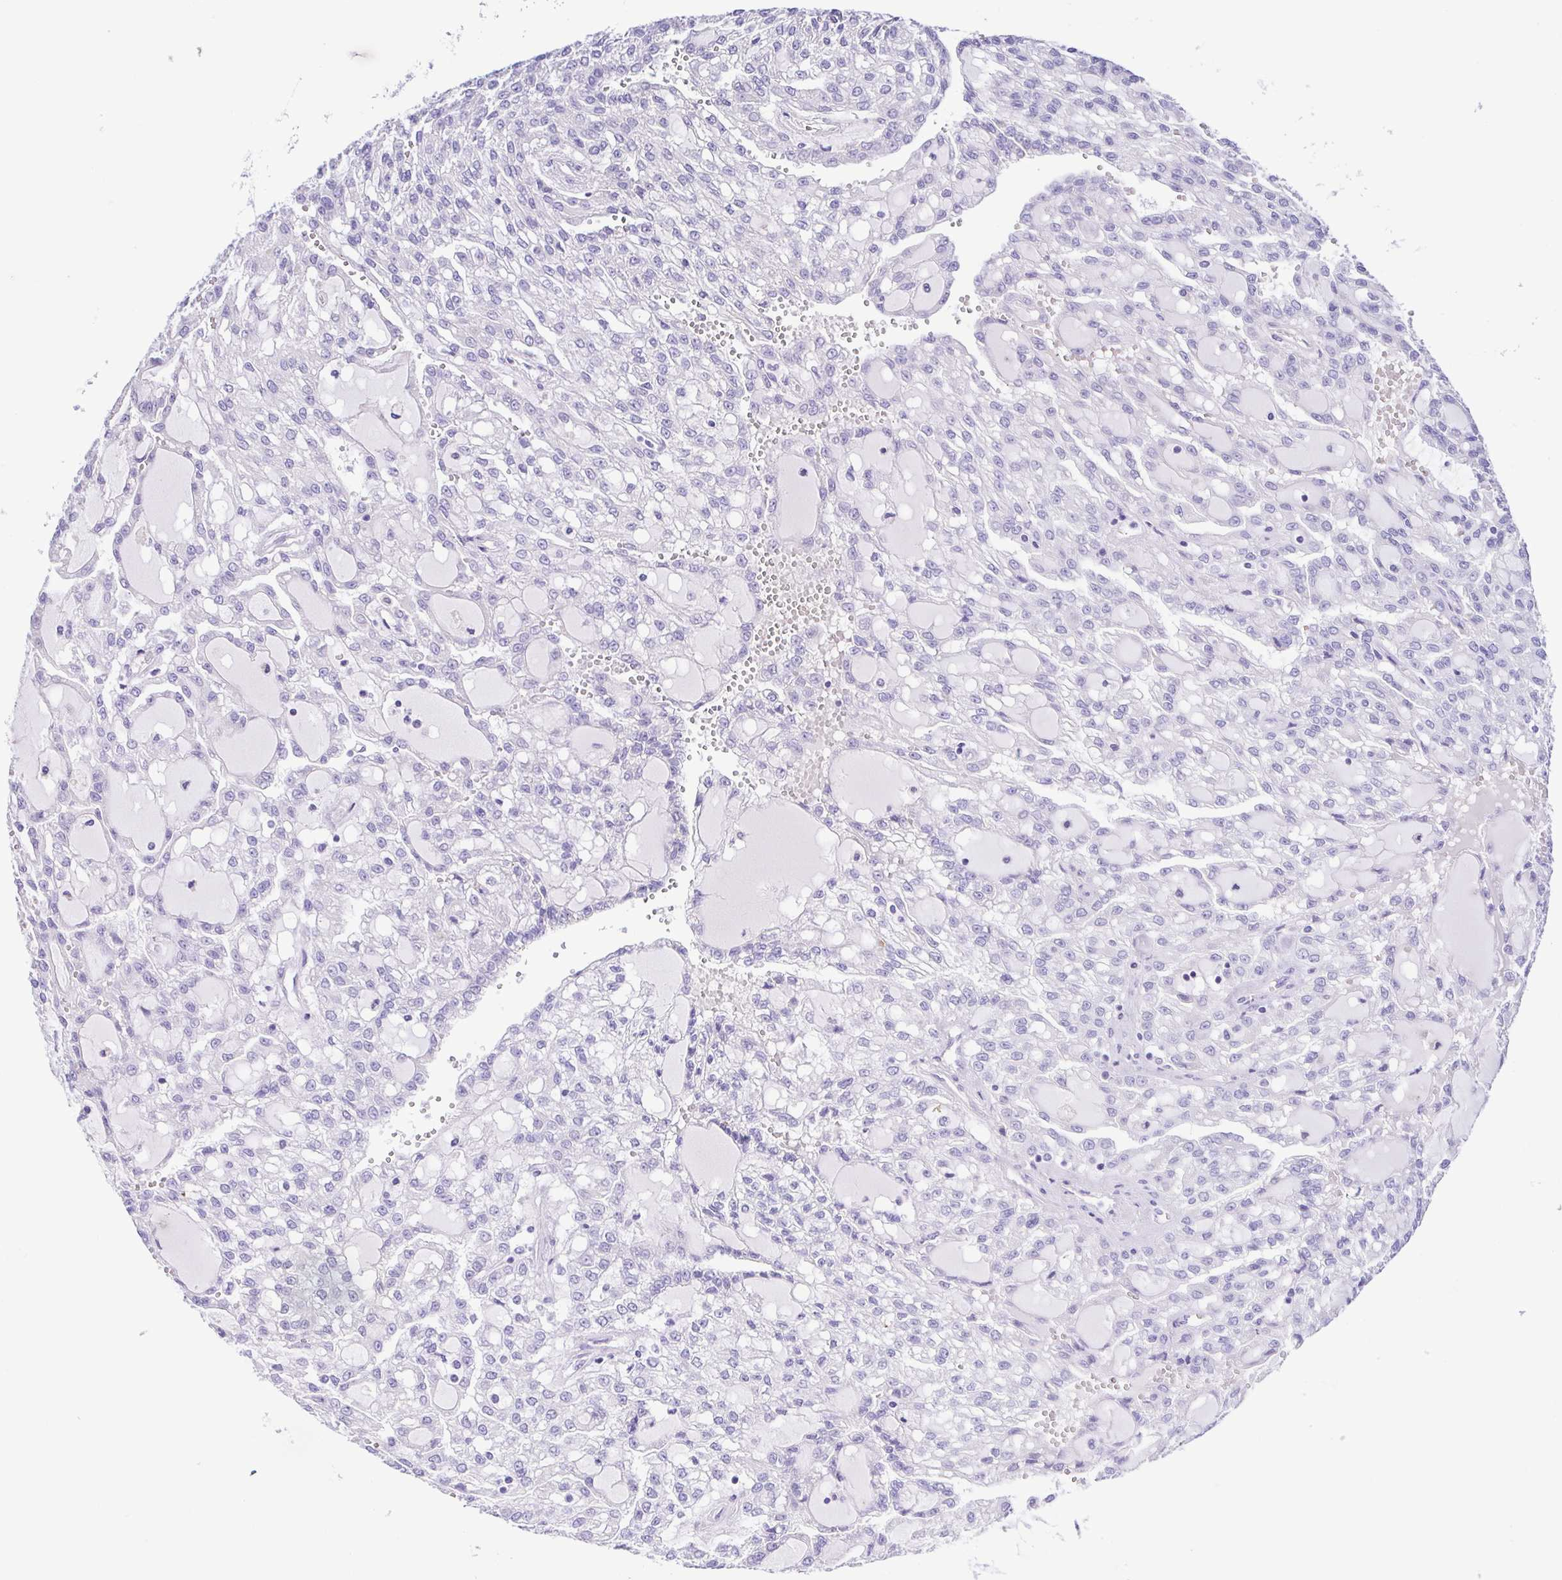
{"staining": {"intensity": "negative", "quantity": "none", "location": "none"}, "tissue": "renal cancer", "cell_type": "Tumor cells", "image_type": "cancer", "snomed": [{"axis": "morphology", "description": "Adenocarcinoma, NOS"}, {"axis": "topography", "description": "Kidney"}], "caption": "DAB immunohistochemical staining of human renal cancer (adenocarcinoma) reveals no significant positivity in tumor cells. (Immunohistochemistry (ihc), brightfield microscopy, high magnification).", "gene": "CD72", "patient": {"sex": "male", "age": 63}}